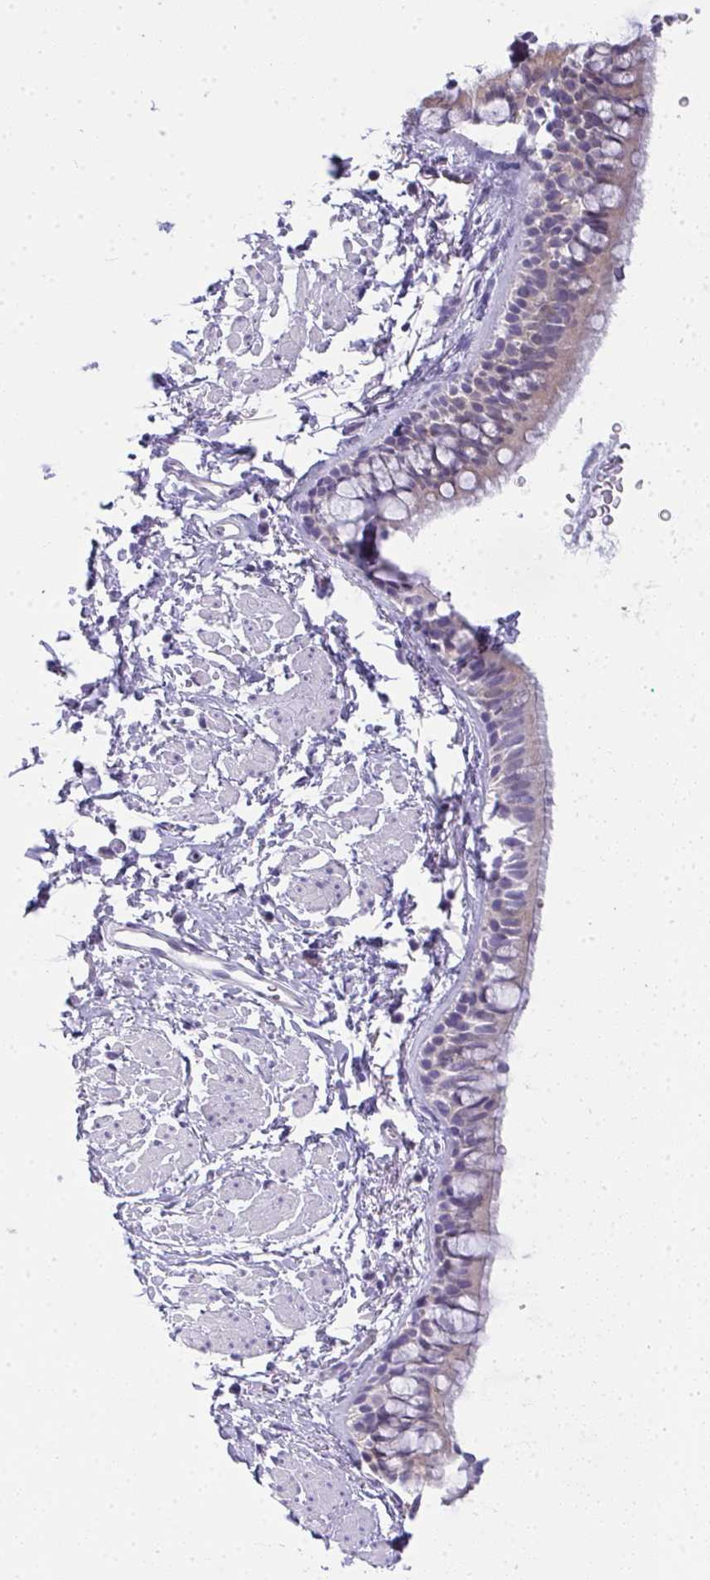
{"staining": {"intensity": "weak", "quantity": "<25%", "location": "cytoplasmic/membranous"}, "tissue": "bronchus", "cell_type": "Respiratory epithelial cells", "image_type": "normal", "snomed": [{"axis": "morphology", "description": "Normal tissue, NOS"}, {"axis": "topography", "description": "Lymph node"}, {"axis": "topography", "description": "Cartilage tissue"}, {"axis": "topography", "description": "Bronchus"}], "caption": "Human bronchus stained for a protein using IHC shows no expression in respiratory epithelial cells.", "gene": "GSDMB", "patient": {"sex": "female", "age": 70}}